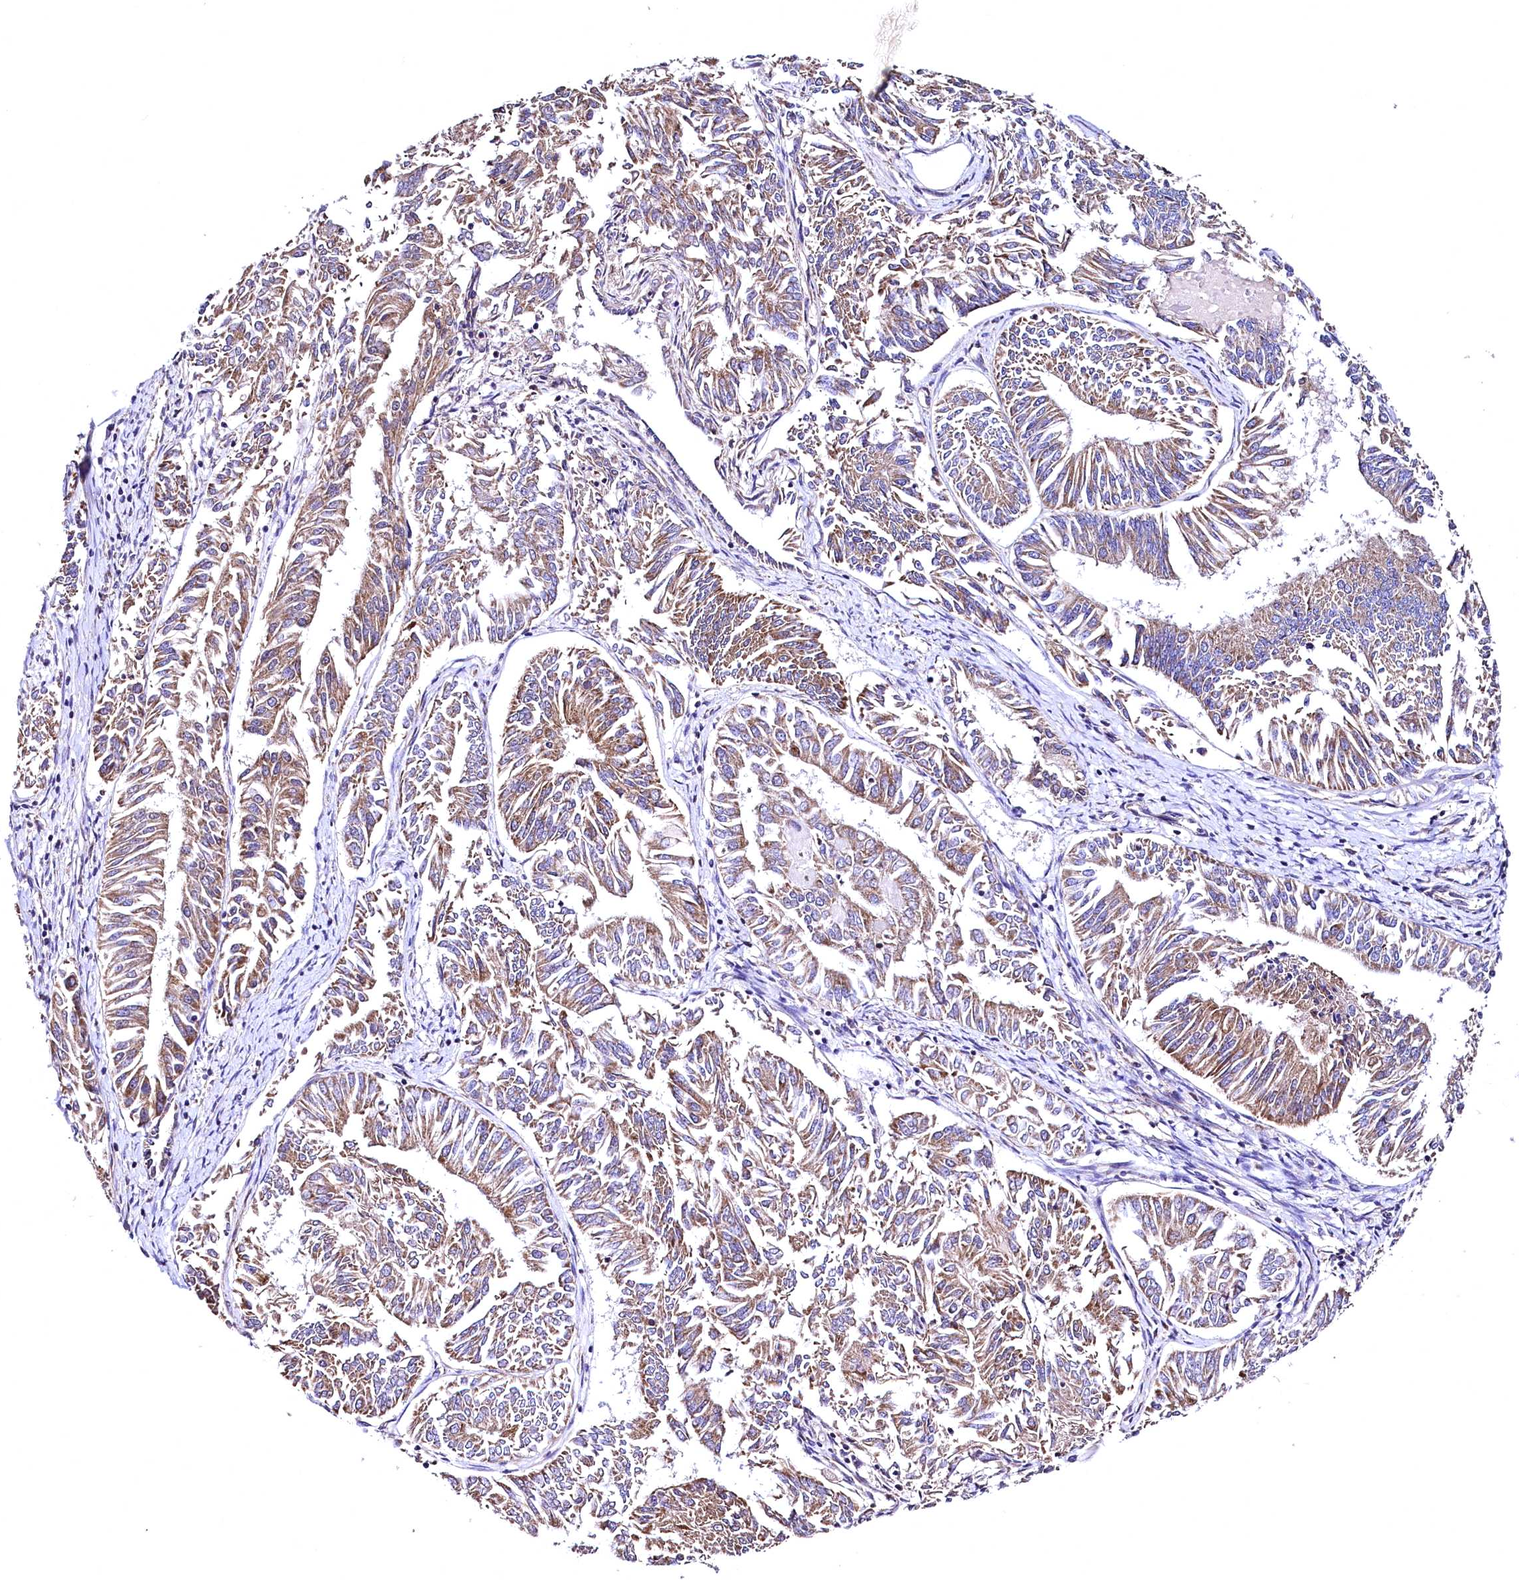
{"staining": {"intensity": "moderate", "quantity": ">75%", "location": "cytoplasmic/membranous"}, "tissue": "endometrial cancer", "cell_type": "Tumor cells", "image_type": "cancer", "snomed": [{"axis": "morphology", "description": "Adenocarcinoma, NOS"}, {"axis": "topography", "description": "Endometrium"}], "caption": "Human adenocarcinoma (endometrial) stained with a brown dye demonstrates moderate cytoplasmic/membranous positive positivity in approximately >75% of tumor cells.", "gene": "MRPL57", "patient": {"sex": "female", "age": 58}}